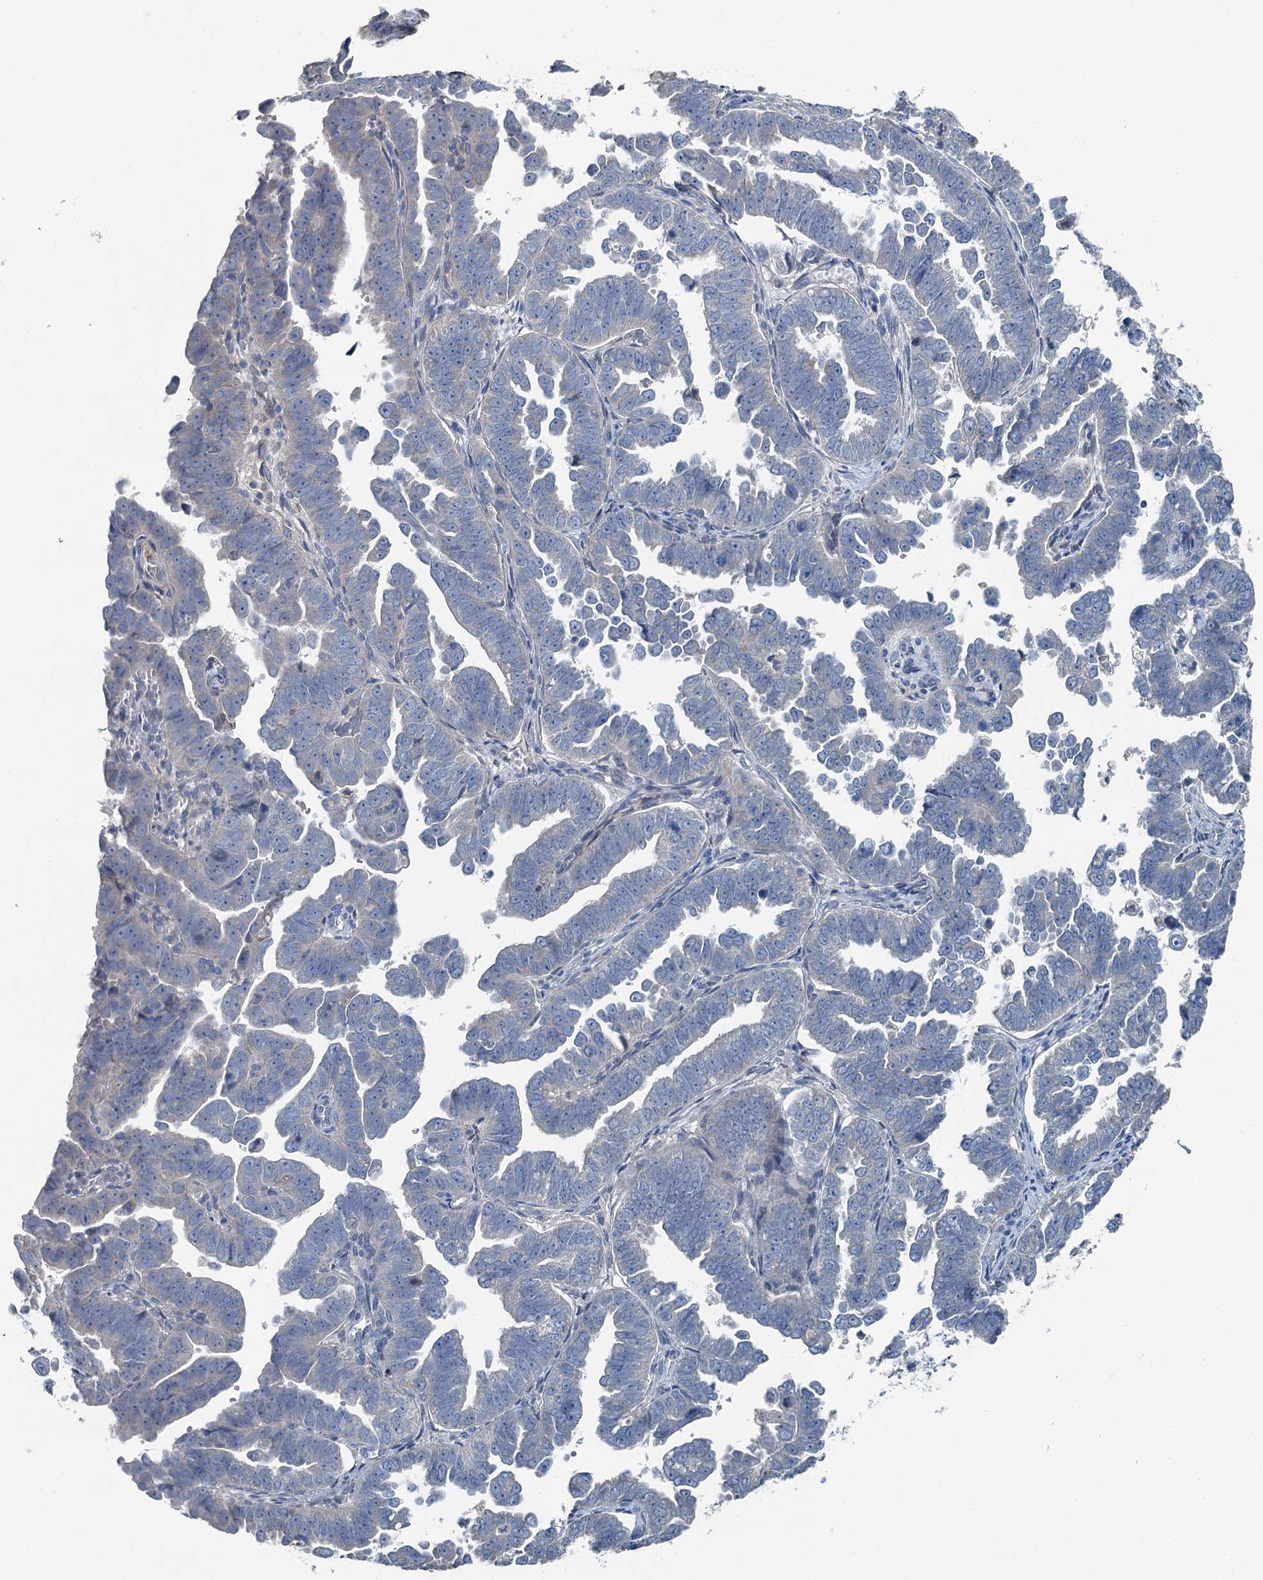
{"staining": {"intensity": "negative", "quantity": "none", "location": "none"}, "tissue": "endometrial cancer", "cell_type": "Tumor cells", "image_type": "cancer", "snomed": [{"axis": "morphology", "description": "Adenocarcinoma, NOS"}, {"axis": "topography", "description": "Endometrium"}], "caption": "Human endometrial cancer stained for a protein using immunohistochemistry exhibits no staining in tumor cells.", "gene": "C6orf120", "patient": {"sex": "female", "age": 75}}